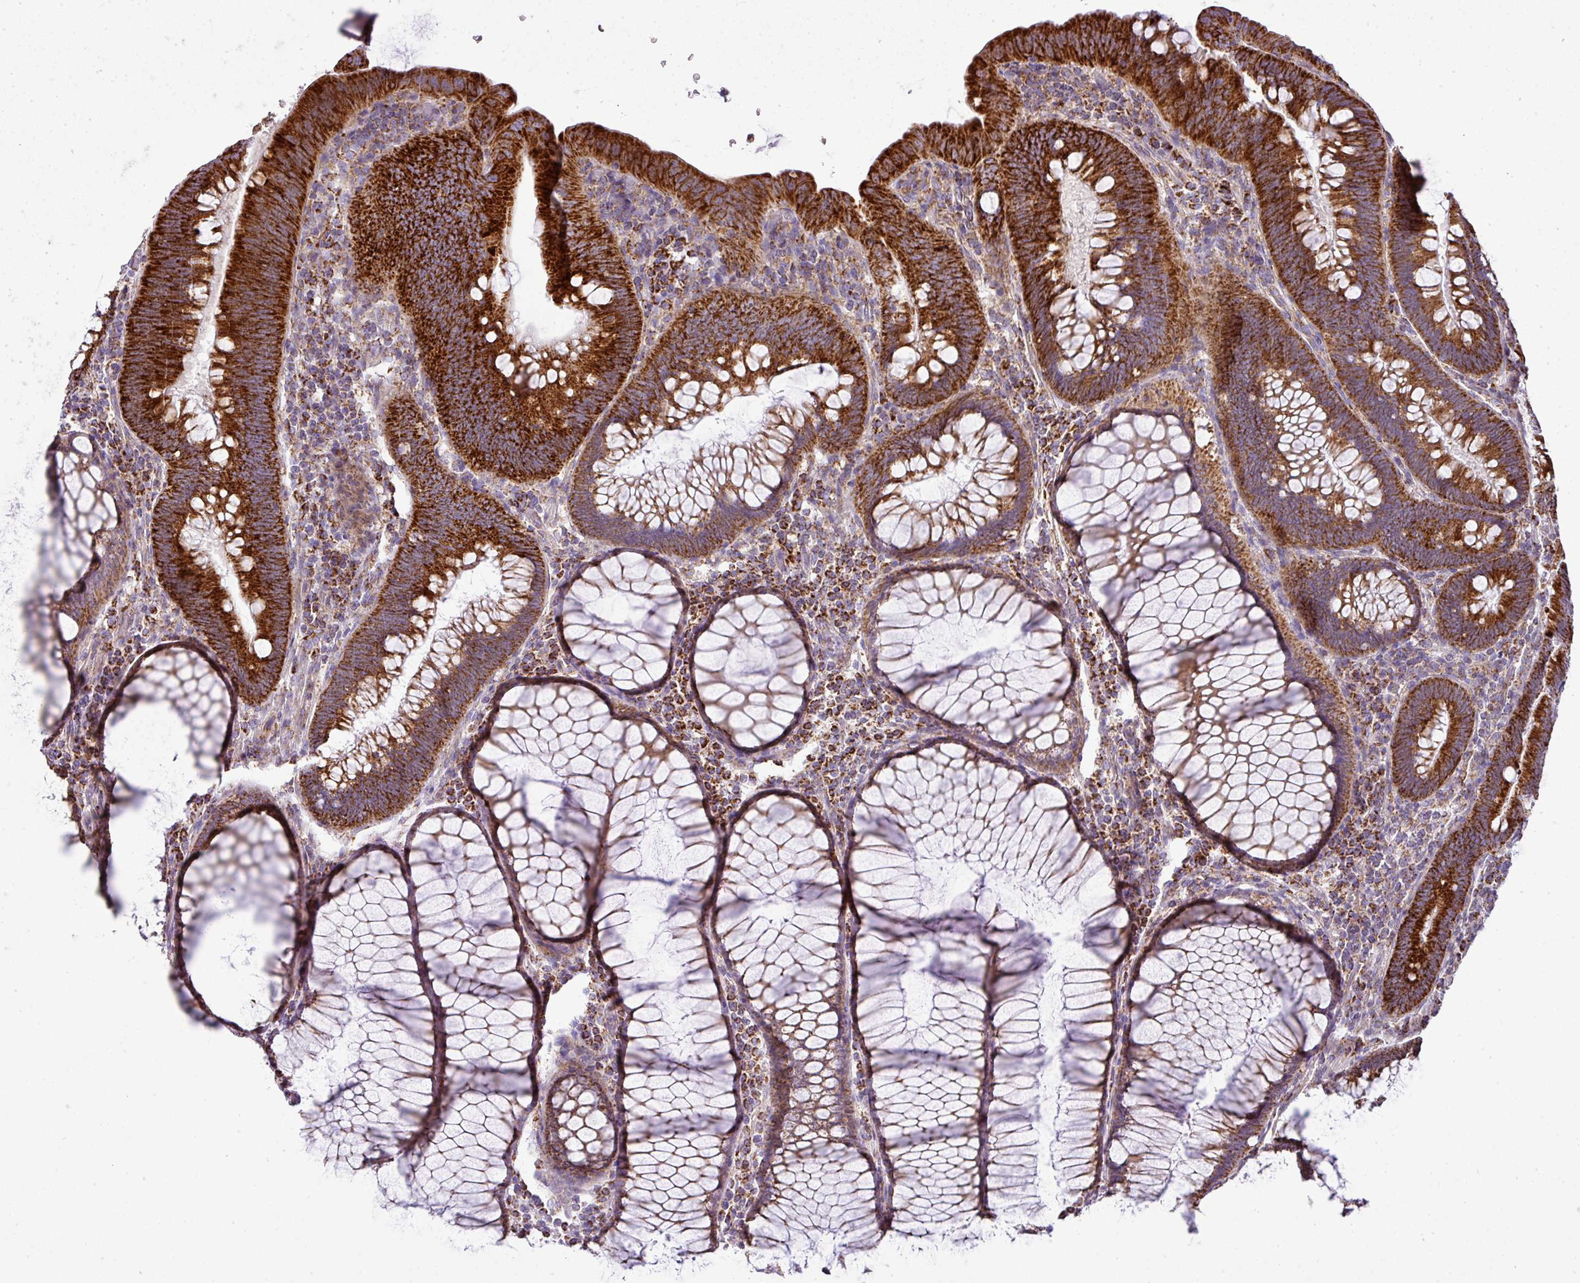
{"staining": {"intensity": "strong", "quantity": ">75%", "location": "cytoplasmic/membranous"}, "tissue": "colorectal cancer", "cell_type": "Tumor cells", "image_type": "cancer", "snomed": [{"axis": "morphology", "description": "Adenocarcinoma, NOS"}, {"axis": "topography", "description": "Rectum"}], "caption": "An IHC micrograph of neoplastic tissue is shown. Protein staining in brown shows strong cytoplasmic/membranous positivity in colorectal cancer (adenocarcinoma) within tumor cells.", "gene": "ZNF81", "patient": {"sex": "female", "age": 75}}